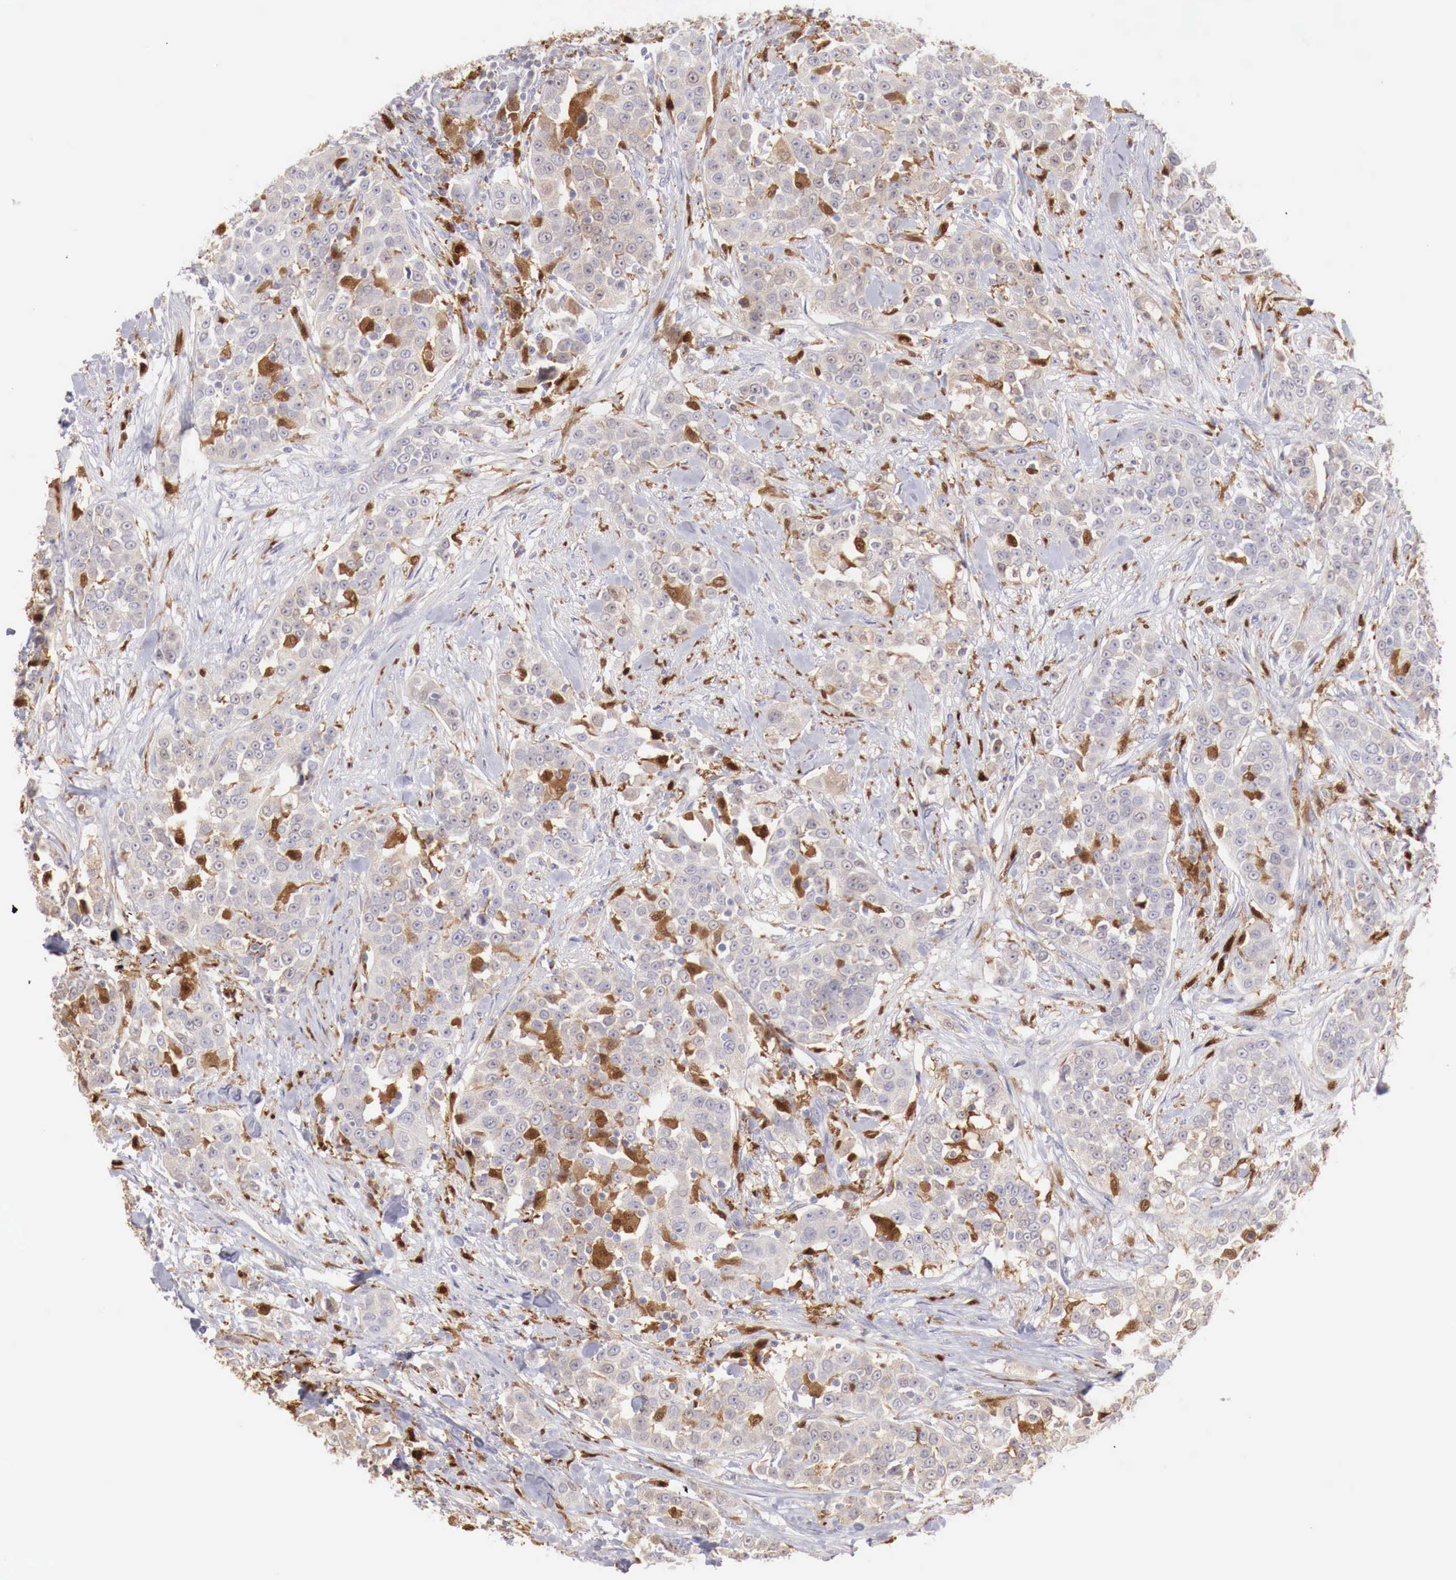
{"staining": {"intensity": "moderate", "quantity": "25%-75%", "location": "cytoplasmic/membranous"}, "tissue": "urothelial cancer", "cell_type": "Tumor cells", "image_type": "cancer", "snomed": [{"axis": "morphology", "description": "Urothelial carcinoma, High grade"}, {"axis": "topography", "description": "Urinary bladder"}], "caption": "DAB immunohistochemical staining of urothelial cancer displays moderate cytoplasmic/membranous protein positivity in about 25%-75% of tumor cells.", "gene": "RENBP", "patient": {"sex": "female", "age": 80}}